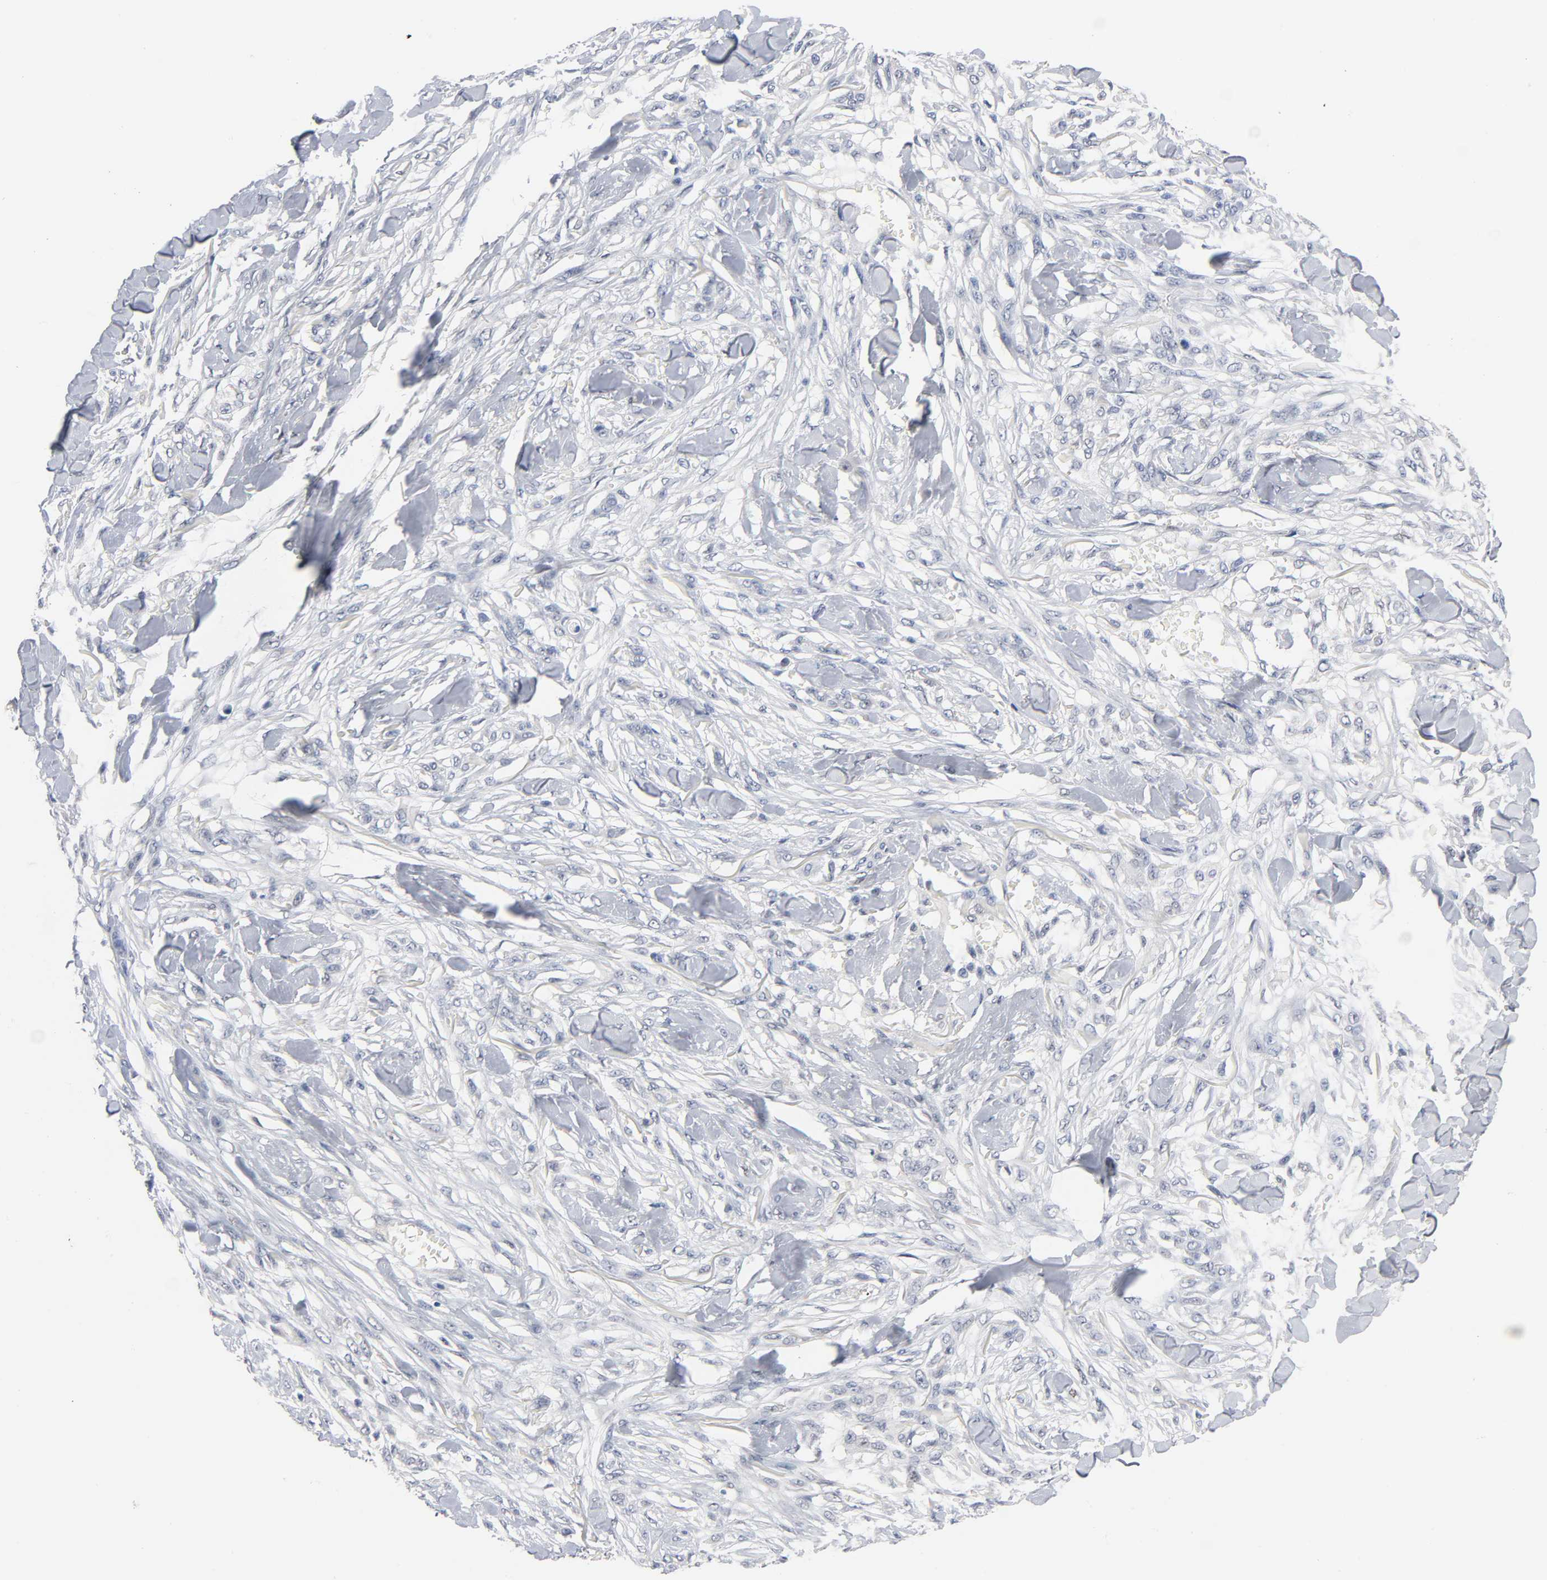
{"staining": {"intensity": "negative", "quantity": "none", "location": "none"}, "tissue": "skin cancer", "cell_type": "Tumor cells", "image_type": "cancer", "snomed": [{"axis": "morphology", "description": "Normal tissue, NOS"}, {"axis": "morphology", "description": "Squamous cell carcinoma, NOS"}, {"axis": "topography", "description": "Skin"}], "caption": "Tumor cells show no significant expression in skin cancer (squamous cell carcinoma).", "gene": "NFATC1", "patient": {"sex": "female", "age": 59}}